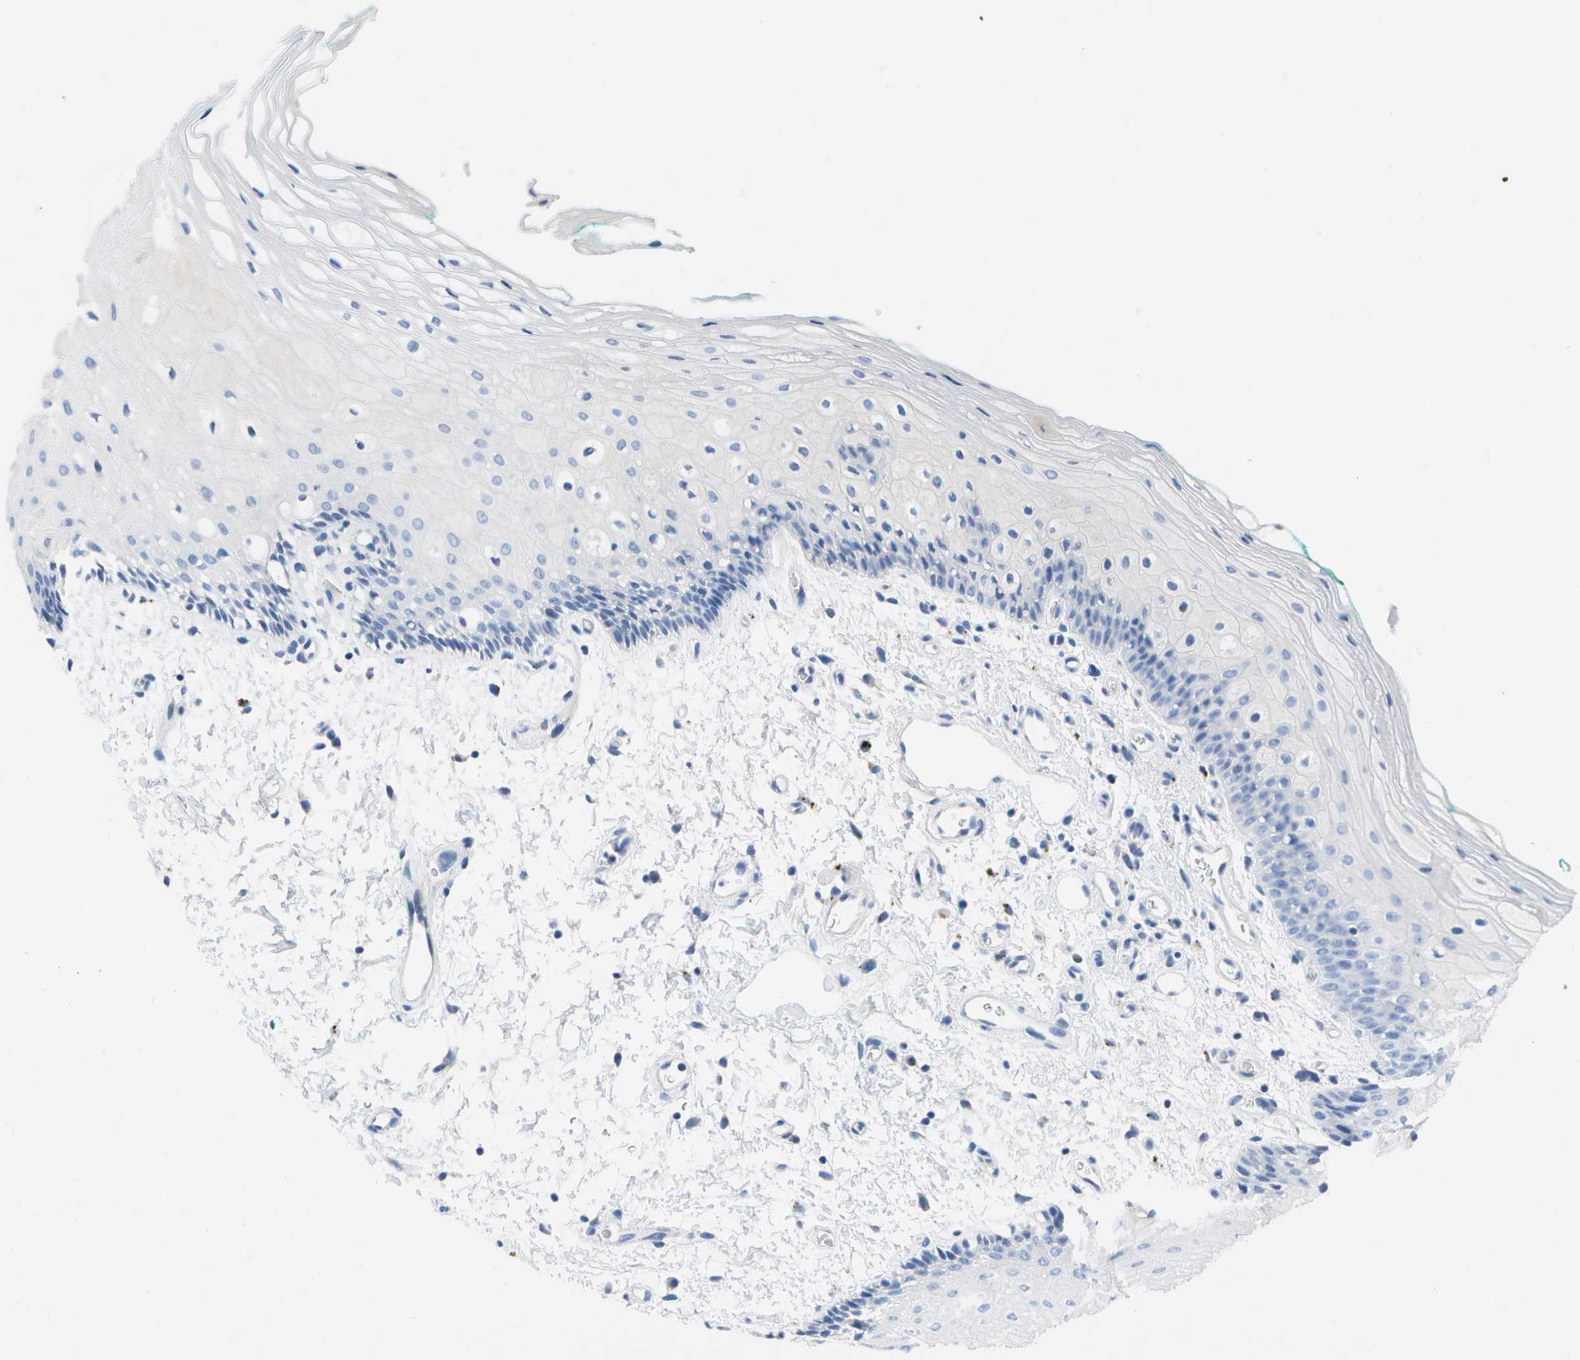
{"staining": {"intensity": "negative", "quantity": "none", "location": "none"}, "tissue": "oral mucosa", "cell_type": "Squamous epithelial cells", "image_type": "normal", "snomed": [{"axis": "morphology", "description": "Normal tissue, NOS"}, {"axis": "topography", "description": "Skeletal muscle"}, {"axis": "topography", "description": "Oral tissue"}, {"axis": "topography", "description": "Peripheral nerve tissue"}], "caption": "This is a image of immunohistochemistry (IHC) staining of benign oral mucosa, which shows no positivity in squamous epithelial cells. (DAB immunohistochemistry (IHC), high magnification).", "gene": "MS4A1", "patient": {"sex": "female", "age": 84}}